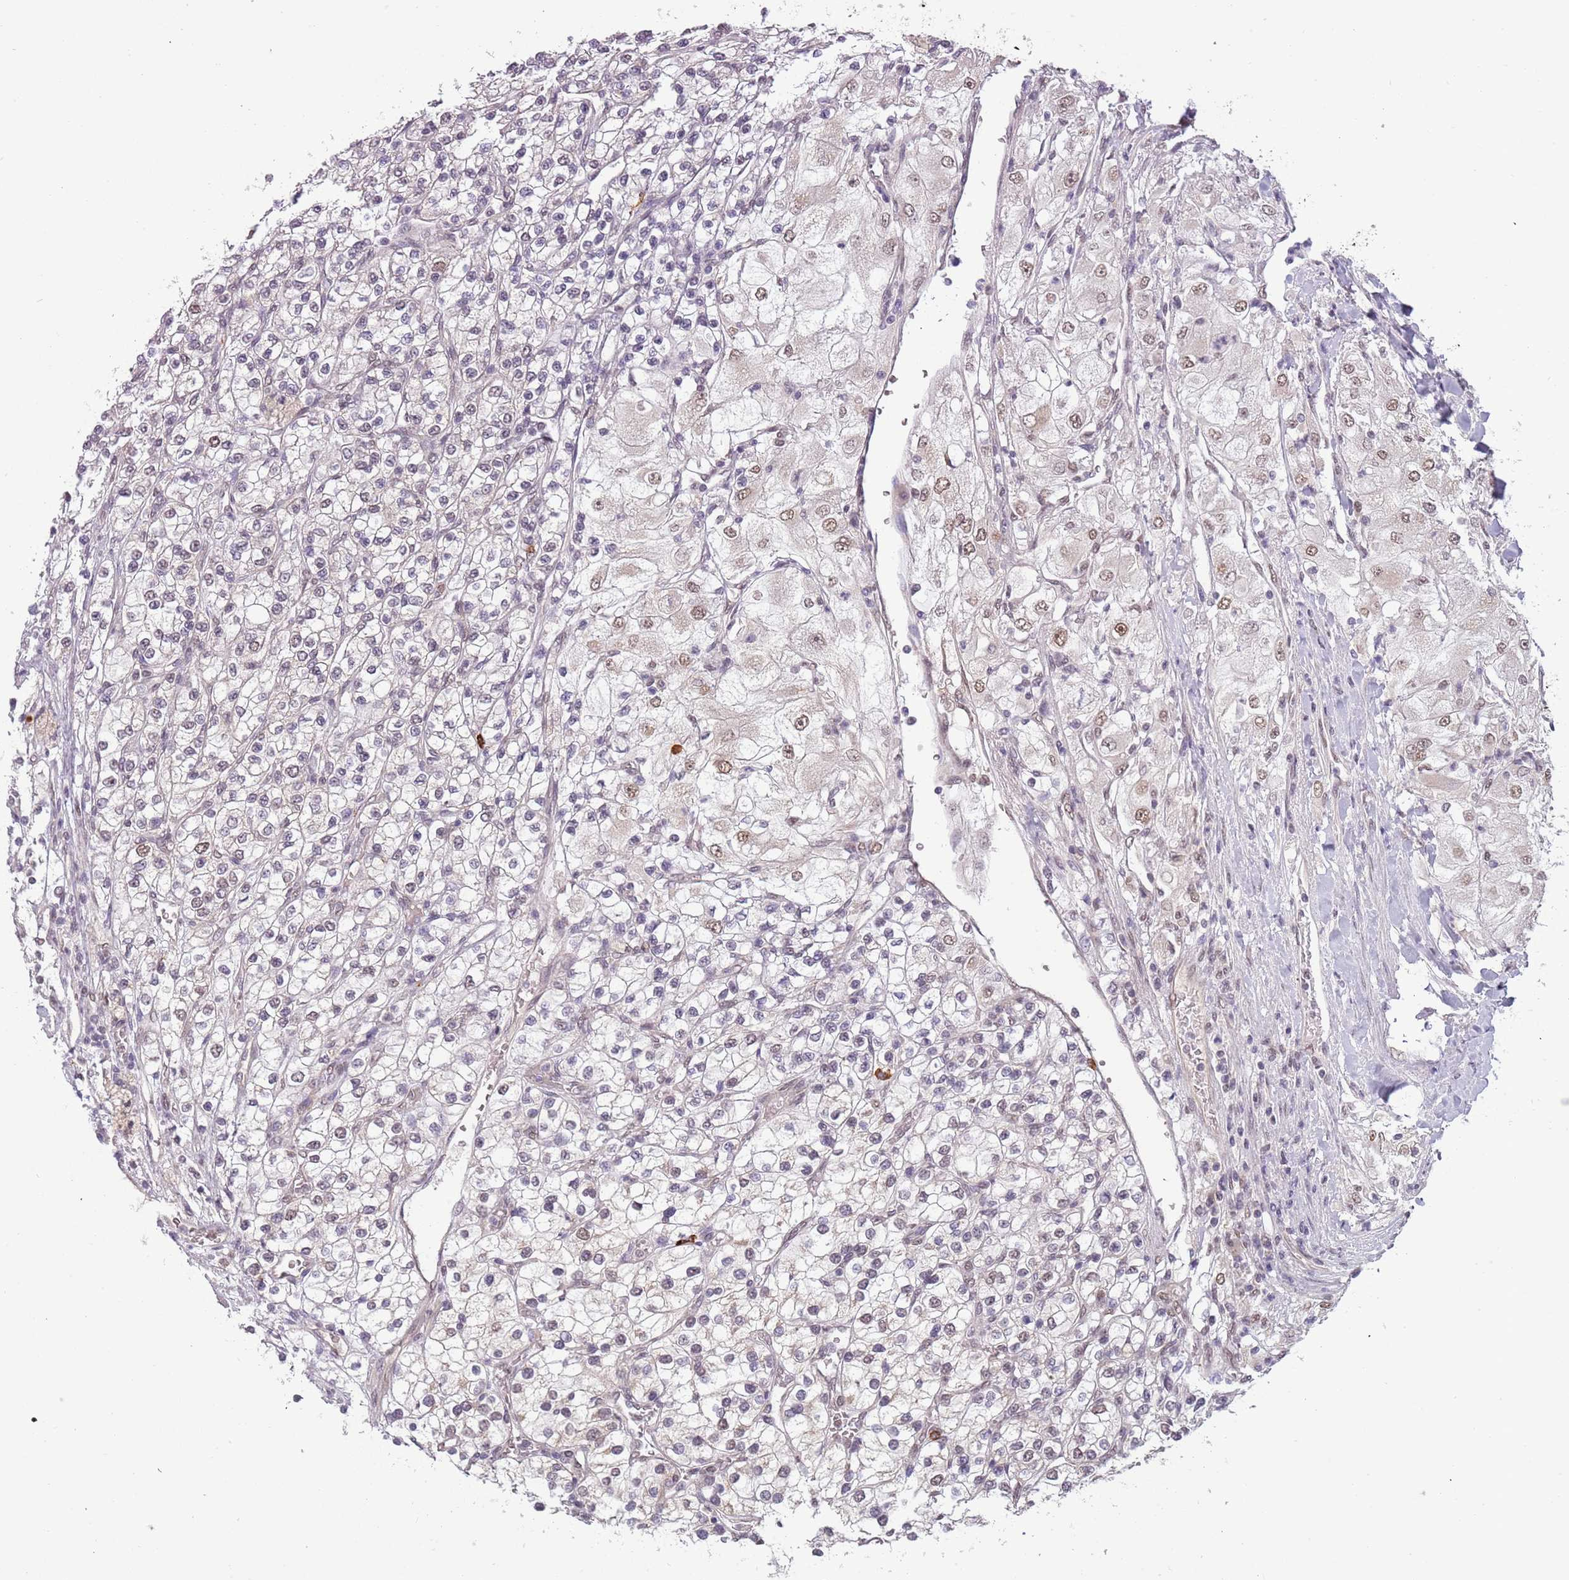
{"staining": {"intensity": "weak", "quantity": "<25%", "location": "nuclear"}, "tissue": "renal cancer", "cell_type": "Tumor cells", "image_type": "cancer", "snomed": [{"axis": "morphology", "description": "Adenocarcinoma, NOS"}, {"axis": "topography", "description": "Kidney"}], "caption": "Immunohistochemical staining of human renal cancer (adenocarcinoma) exhibits no significant expression in tumor cells. (Immunohistochemistry, brightfield microscopy, high magnification).", "gene": "FAM120AOS", "patient": {"sex": "male", "age": 80}}